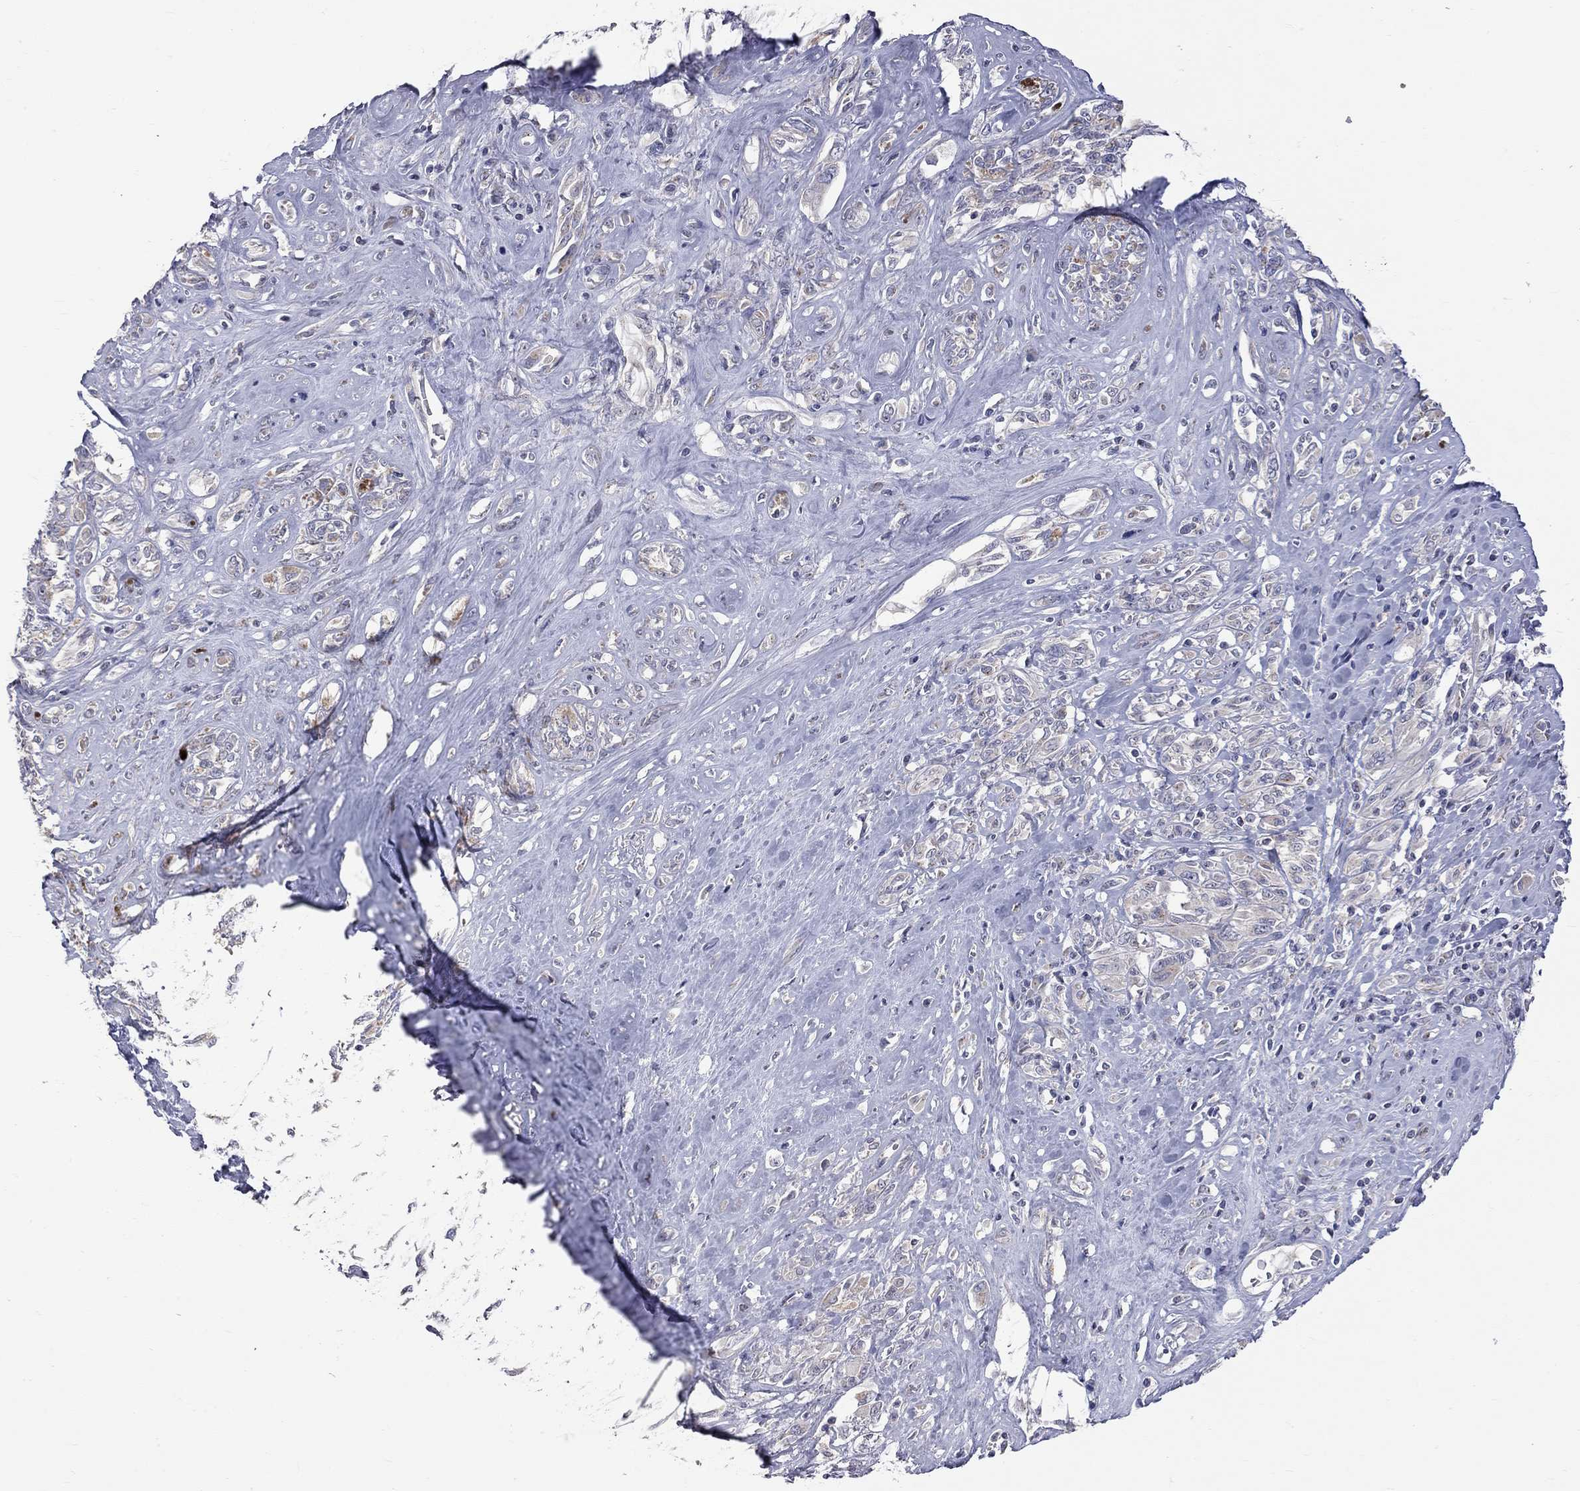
{"staining": {"intensity": "weak", "quantity": "25%-75%", "location": "cytoplasmic/membranous"}, "tissue": "melanoma", "cell_type": "Tumor cells", "image_type": "cancer", "snomed": [{"axis": "morphology", "description": "Malignant melanoma, NOS"}, {"axis": "topography", "description": "Skin"}], "caption": "A brown stain labels weak cytoplasmic/membranous staining of a protein in melanoma tumor cells.", "gene": "OPRK1", "patient": {"sex": "female", "age": 91}}